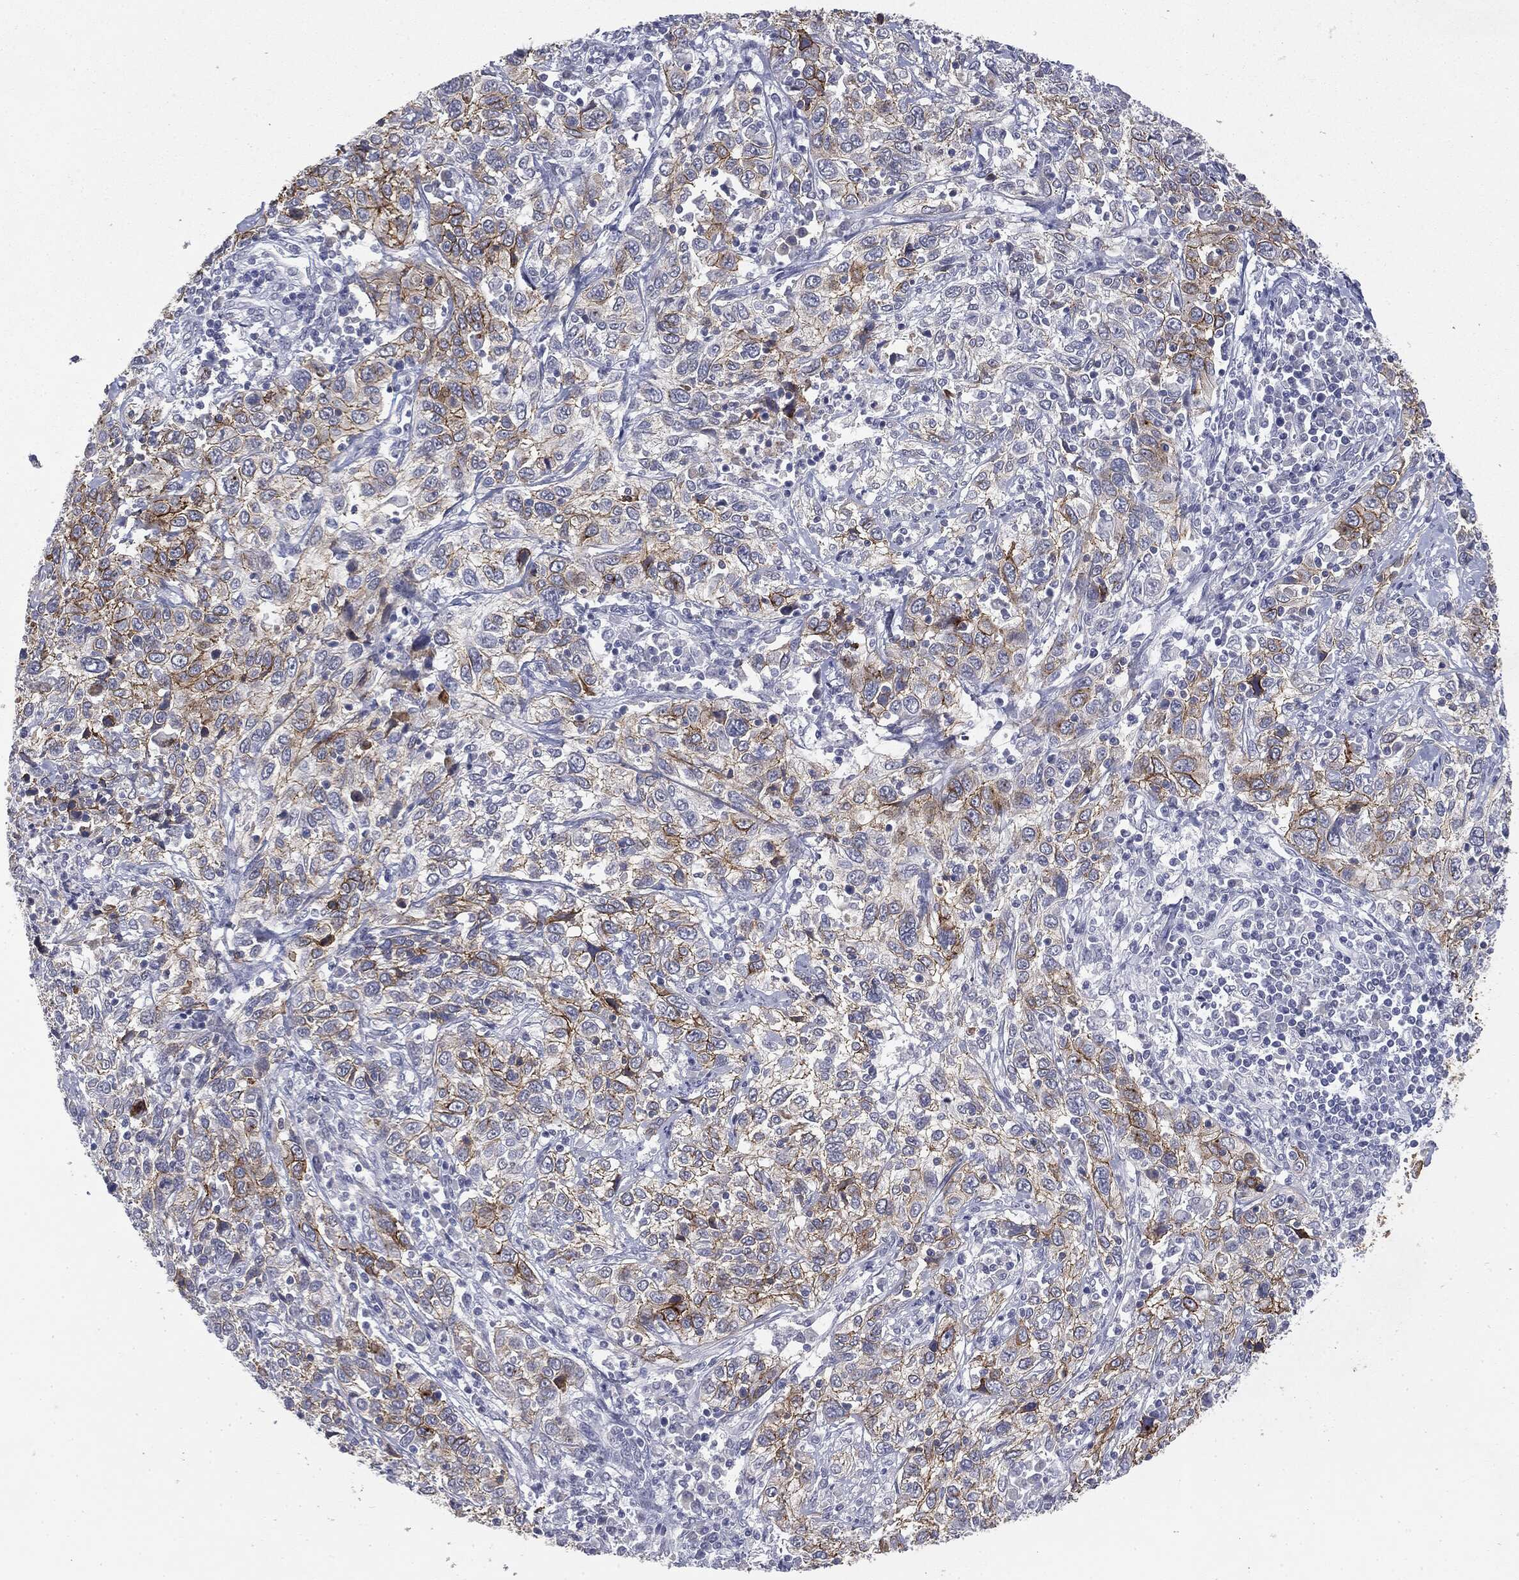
{"staining": {"intensity": "negative", "quantity": "none", "location": "none"}, "tissue": "cervical cancer", "cell_type": "Tumor cells", "image_type": "cancer", "snomed": [{"axis": "morphology", "description": "Squamous cell carcinoma, NOS"}, {"axis": "topography", "description": "Cervix"}], "caption": "Immunohistochemistry (IHC) of human cervical cancer (squamous cell carcinoma) demonstrates no positivity in tumor cells.", "gene": "MUC1", "patient": {"sex": "female", "age": 46}}